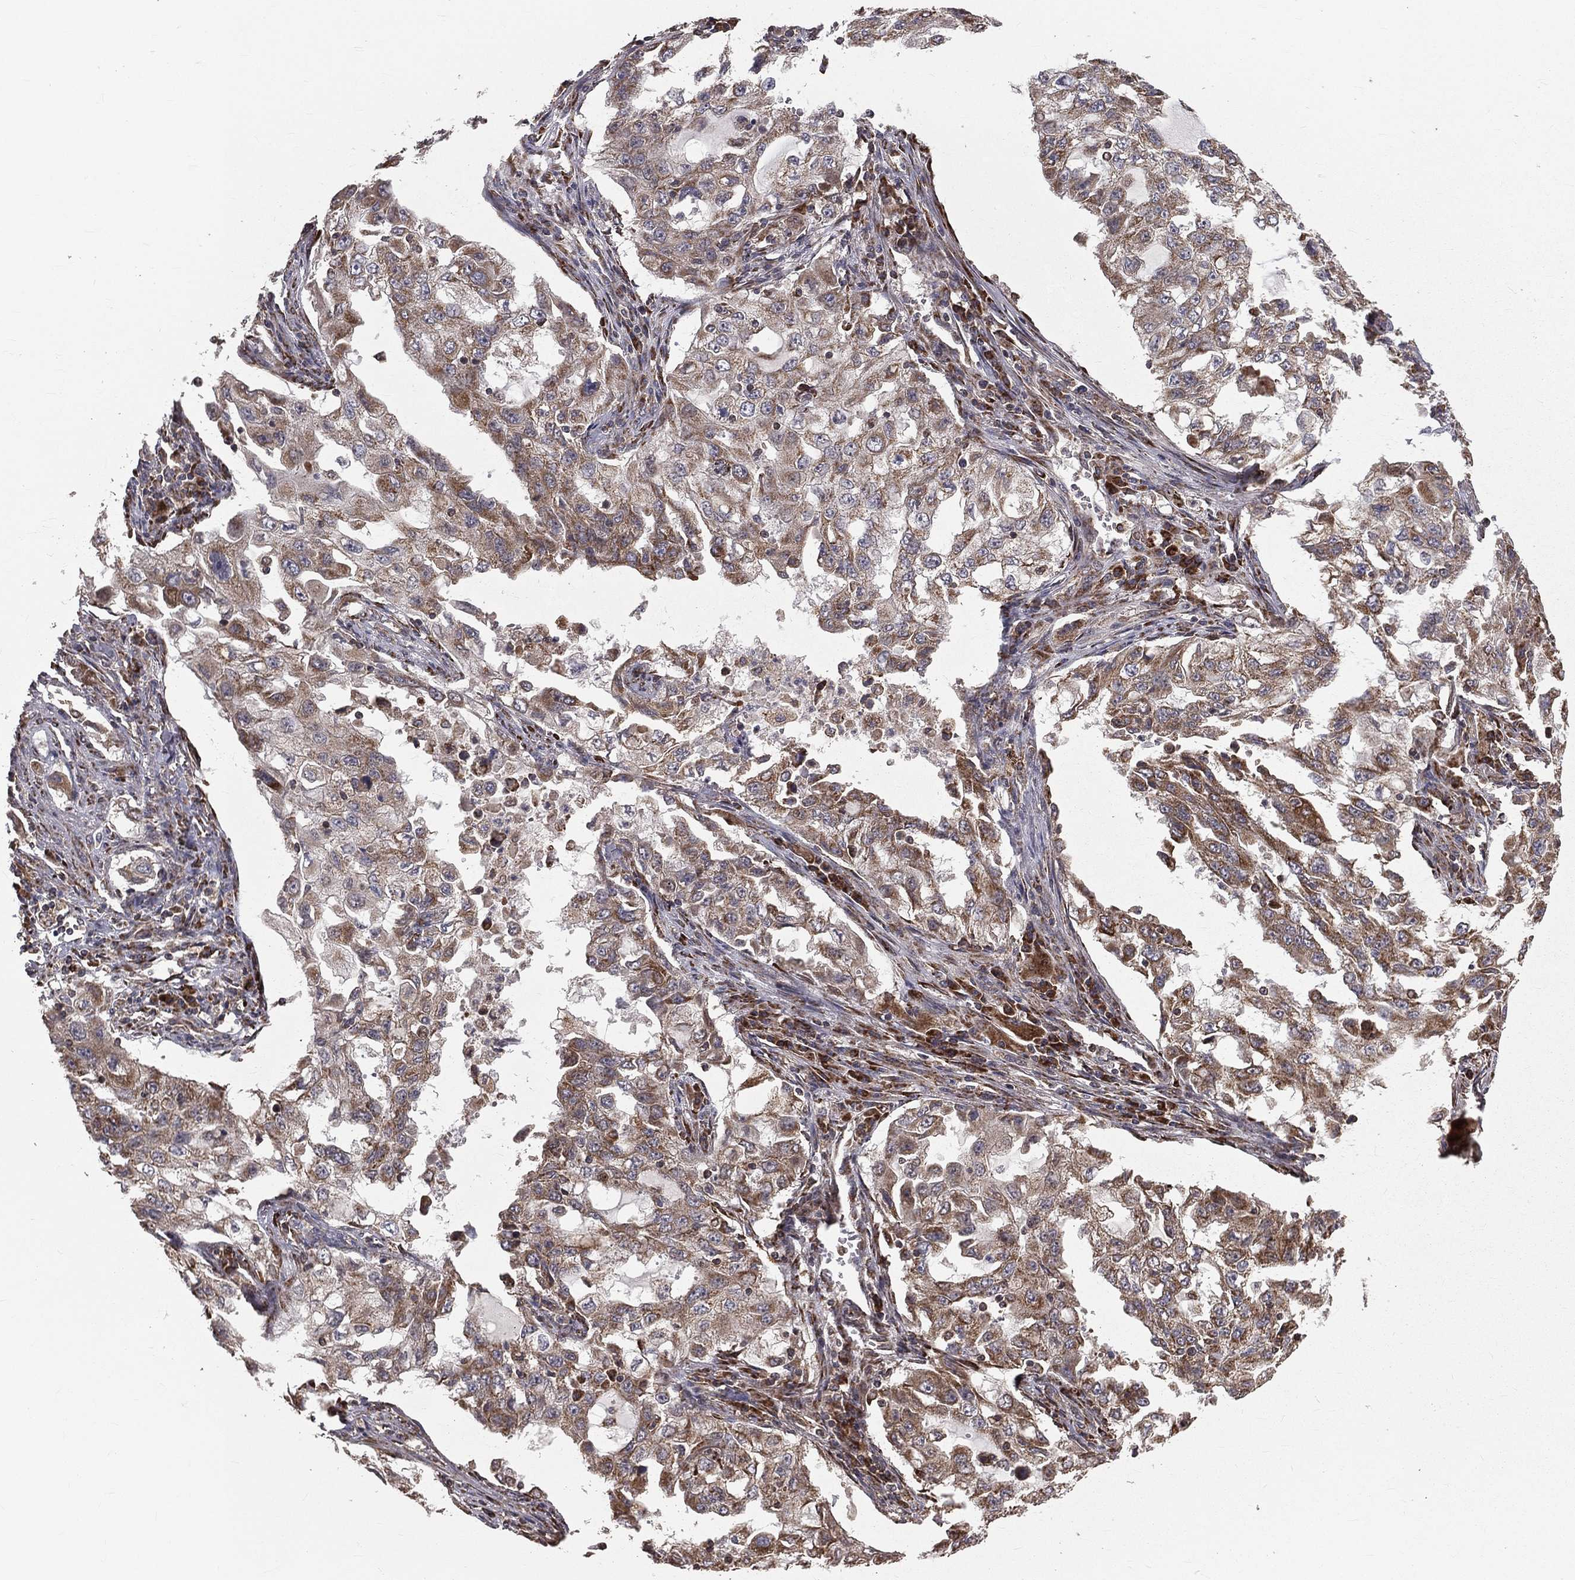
{"staining": {"intensity": "moderate", "quantity": "25%-75%", "location": "cytoplasmic/membranous"}, "tissue": "lung cancer", "cell_type": "Tumor cells", "image_type": "cancer", "snomed": [{"axis": "morphology", "description": "Adenocarcinoma, NOS"}, {"axis": "topography", "description": "Lung"}], "caption": "The immunohistochemical stain highlights moderate cytoplasmic/membranous staining in tumor cells of lung adenocarcinoma tissue. The staining is performed using DAB brown chromogen to label protein expression. The nuclei are counter-stained blue using hematoxylin.", "gene": "OLFML1", "patient": {"sex": "female", "age": 61}}